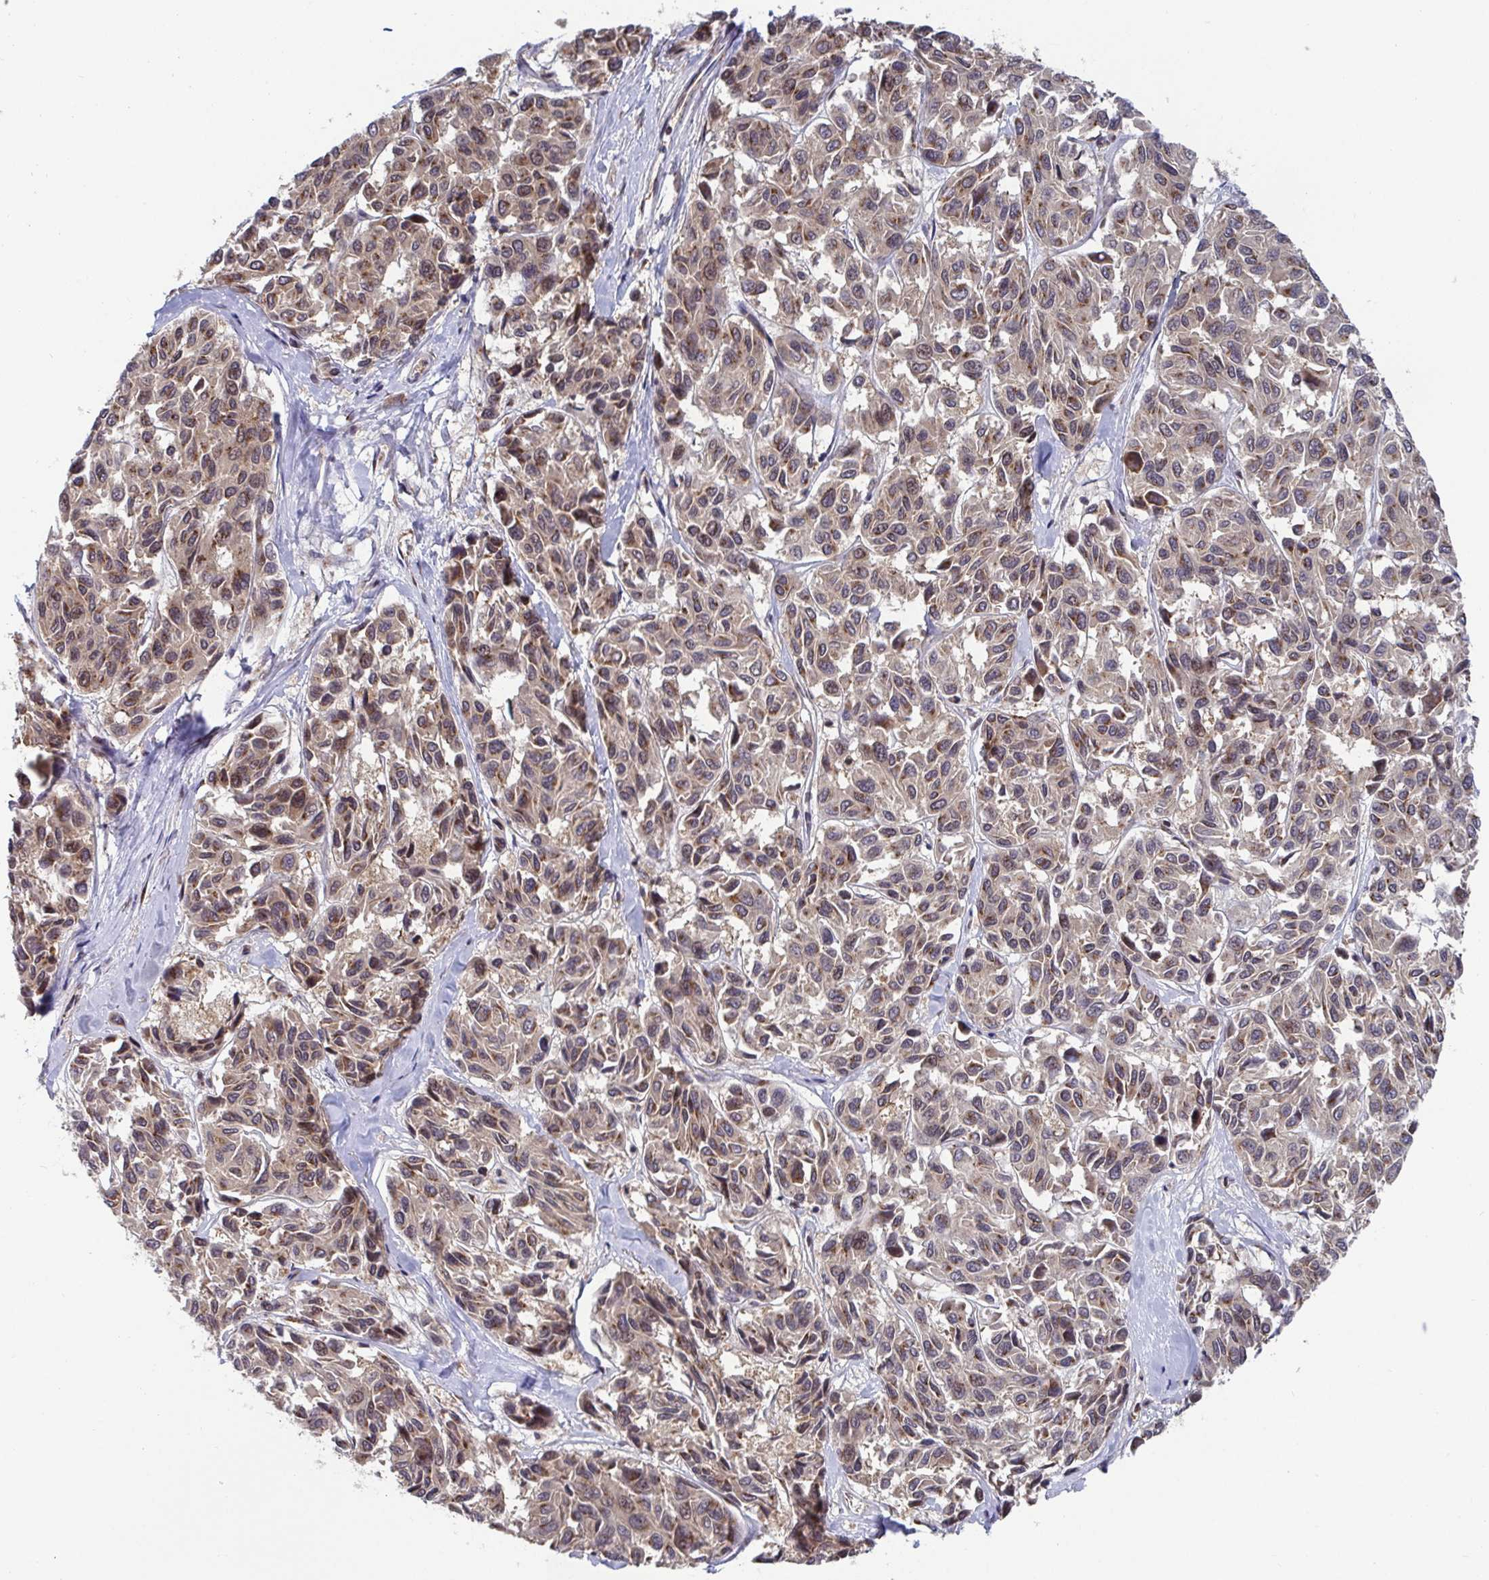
{"staining": {"intensity": "moderate", "quantity": ">75%", "location": "cytoplasmic/membranous"}, "tissue": "melanoma", "cell_type": "Tumor cells", "image_type": "cancer", "snomed": [{"axis": "morphology", "description": "Malignant melanoma, NOS"}, {"axis": "topography", "description": "Skin"}], "caption": "Immunohistochemistry photomicrograph of melanoma stained for a protein (brown), which demonstrates medium levels of moderate cytoplasmic/membranous staining in about >75% of tumor cells.", "gene": "ATP5MJ", "patient": {"sex": "female", "age": 66}}